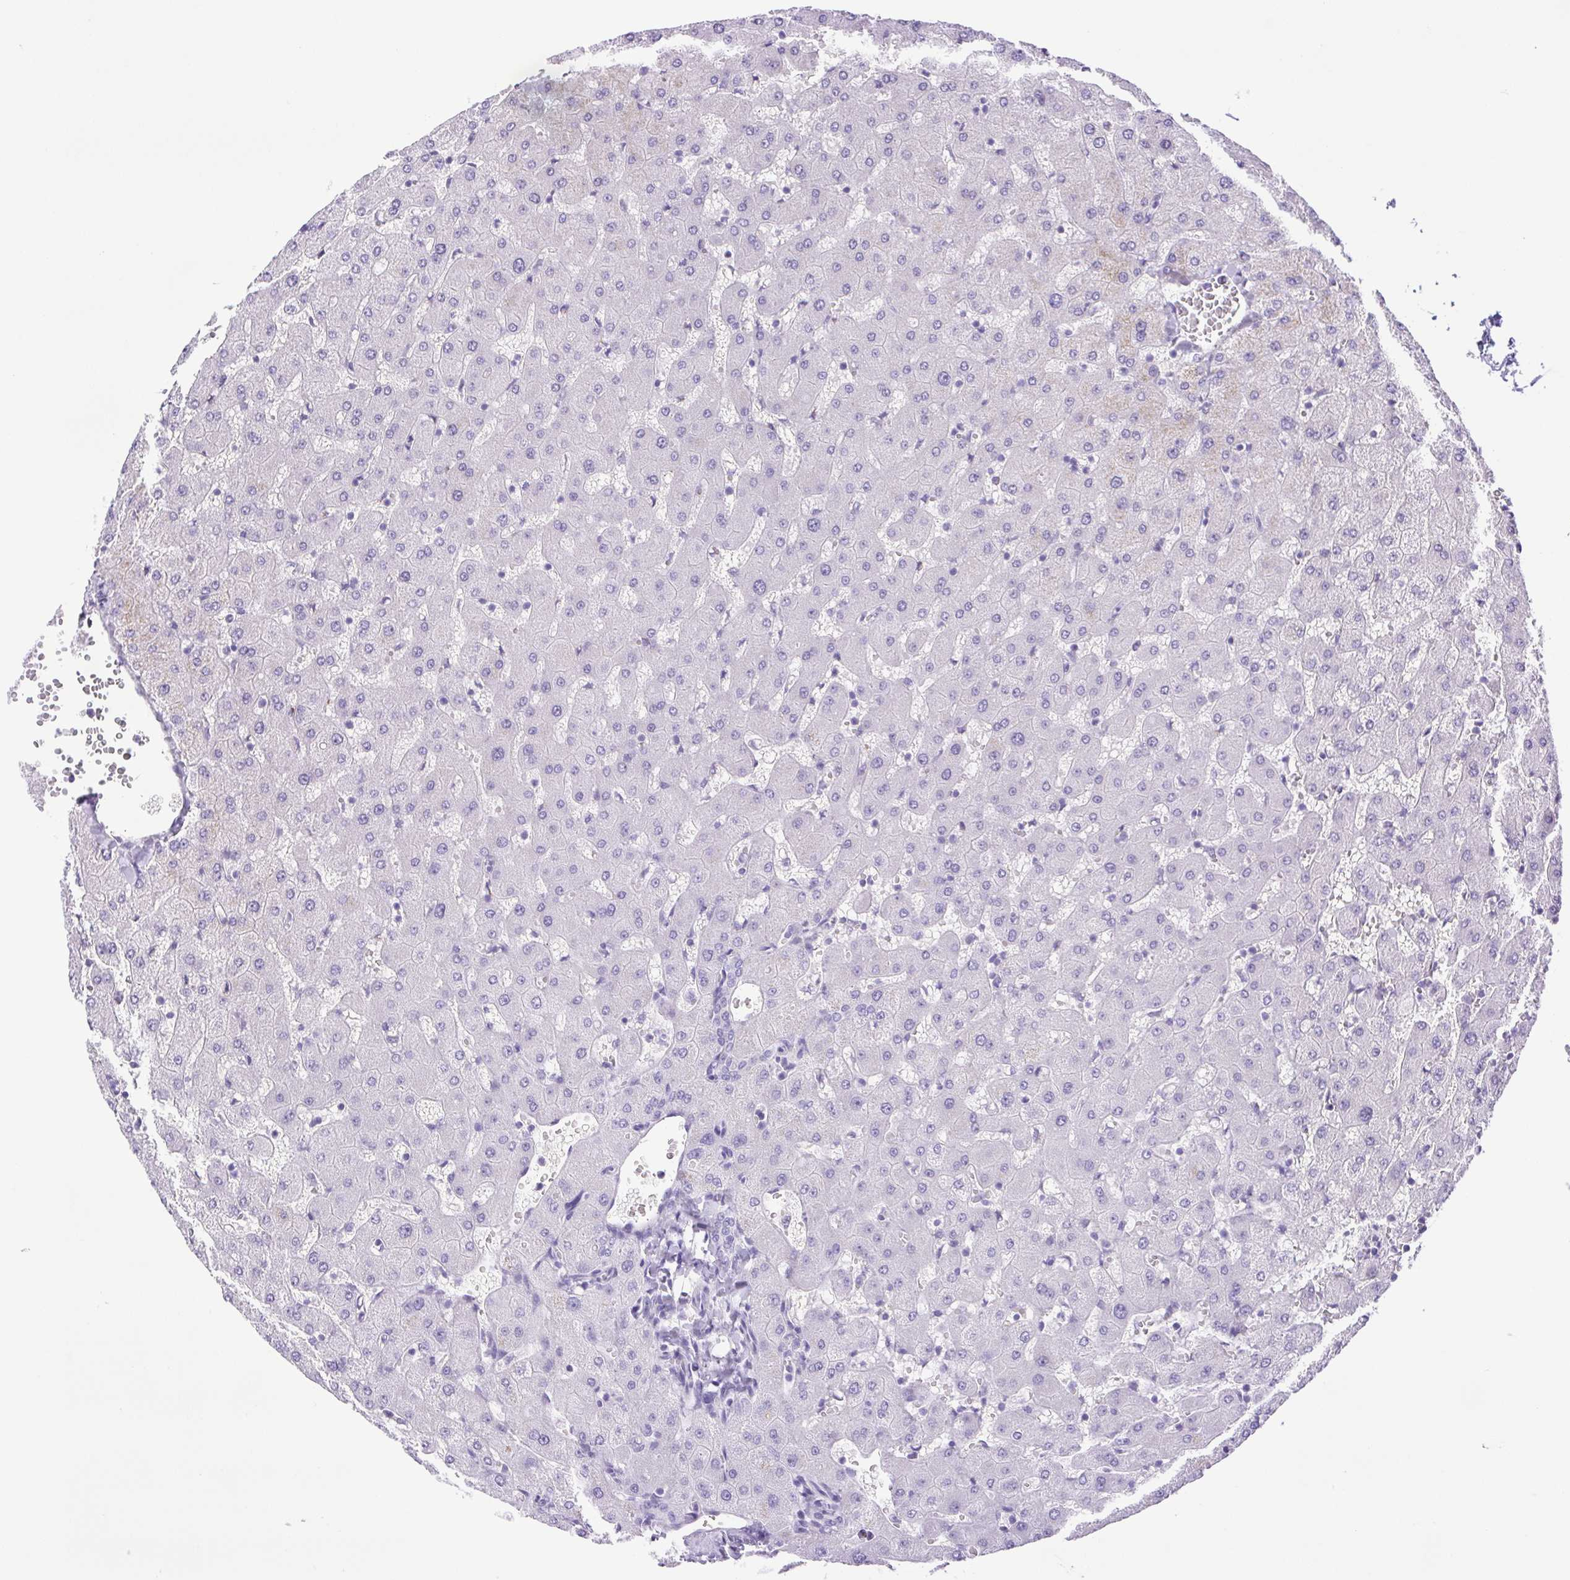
{"staining": {"intensity": "negative", "quantity": "none", "location": "none"}, "tissue": "liver", "cell_type": "Cholangiocytes", "image_type": "normal", "snomed": [{"axis": "morphology", "description": "Normal tissue, NOS"}, {"axis": "topography", "description": "Liver"}], "caption": "Micrograph shows no significant protein staining in cholangiocytes of benign liver.", "gene": "CDSN", "patient": {"sex": "female", "age": 63}}